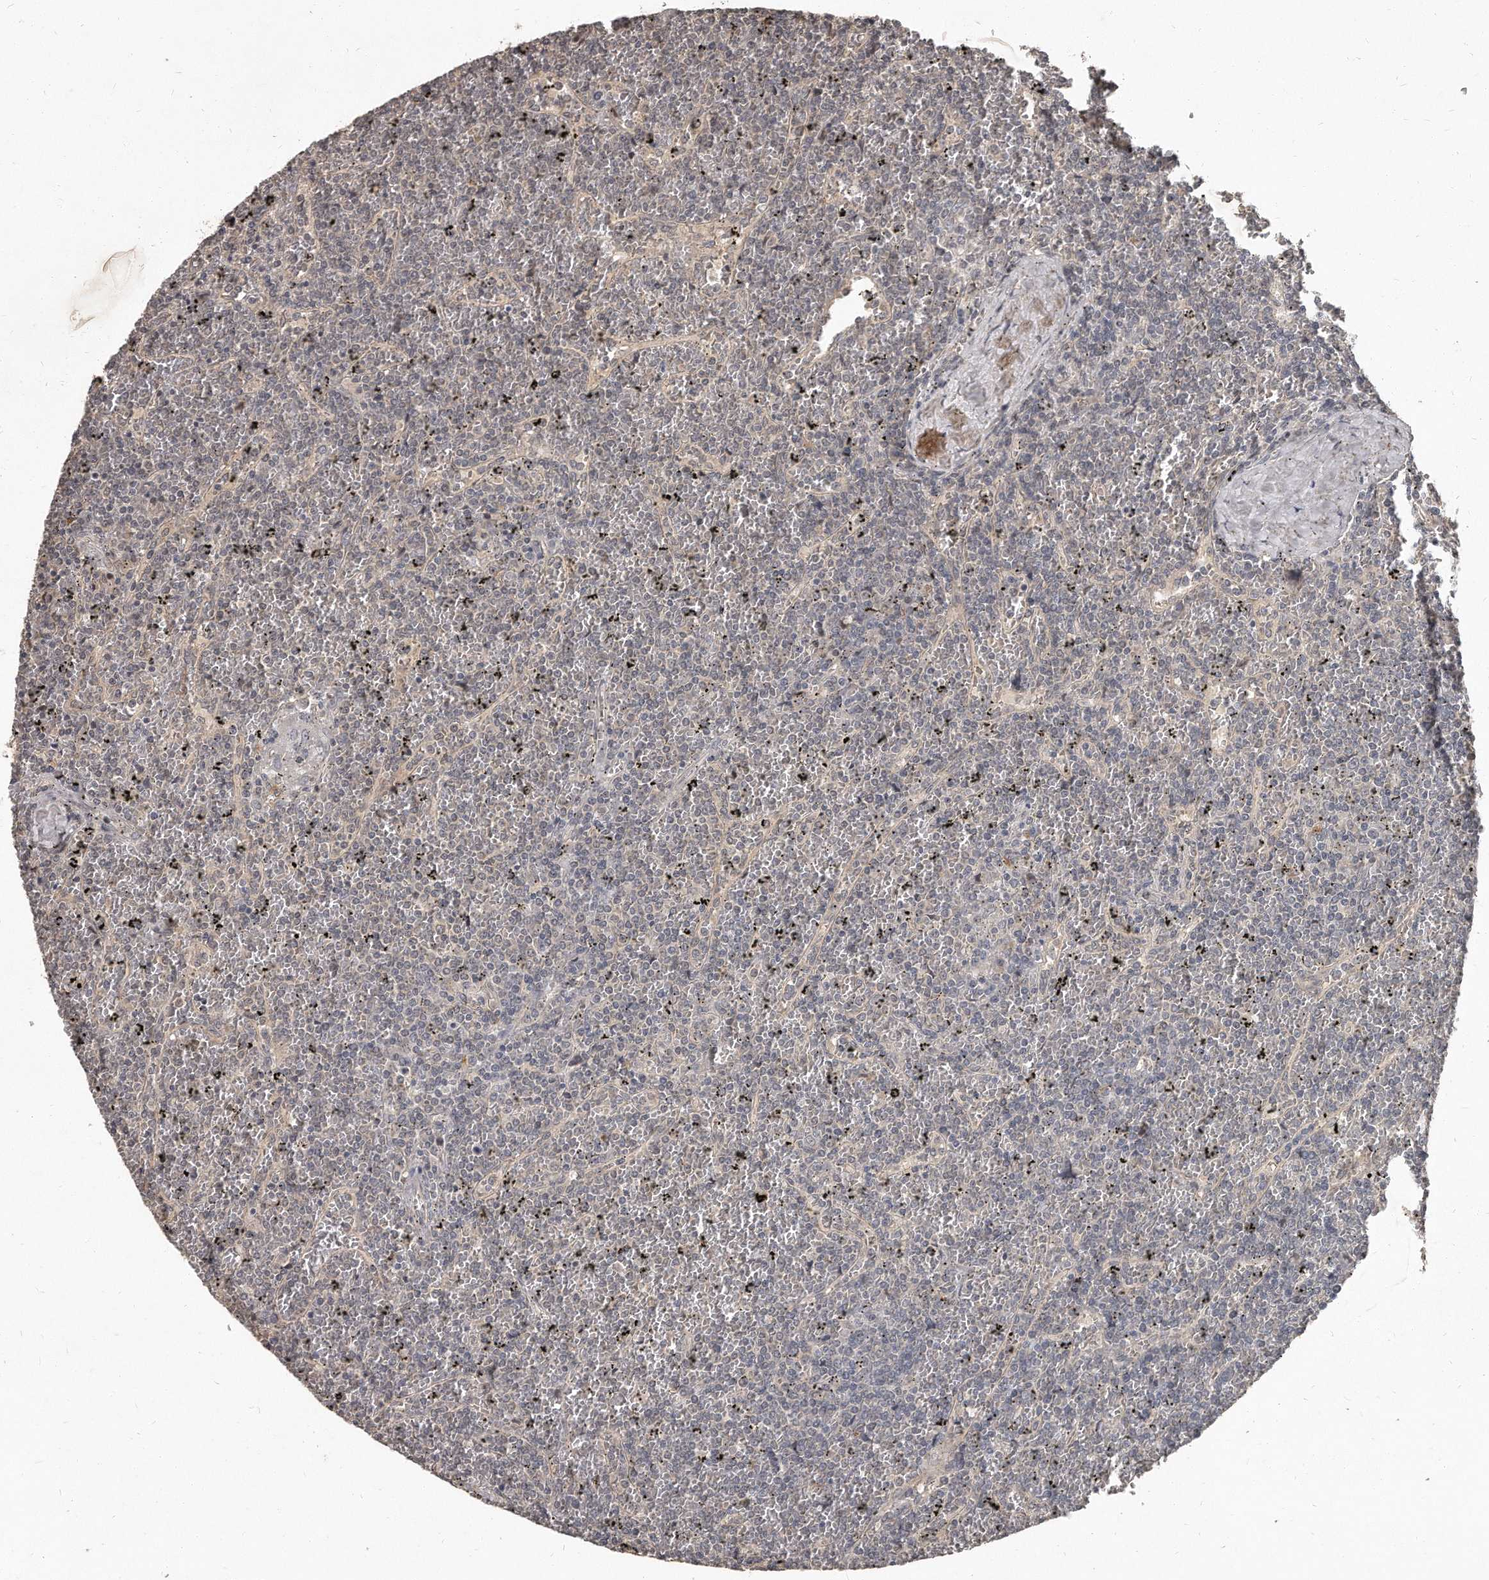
{"staining": {"intensity": "negative", "quantity": "none", "location": "none"}, "tissue": "lymphoma", "cell_type": "Tumor cells", "image_type": "cancer", "snomed": [{"axis": "morphology", "description": "Malignant lymphoma, non-Hodgkin's type, Low grade"}, {"axis": "topography", "description": "Spleen"}], "caption": "Immunohistochemical staining of human lymphoma displays no significant expression in tumor cells.", "gene": "GRB10", "patient": {"sex": "female", "age": 19}}